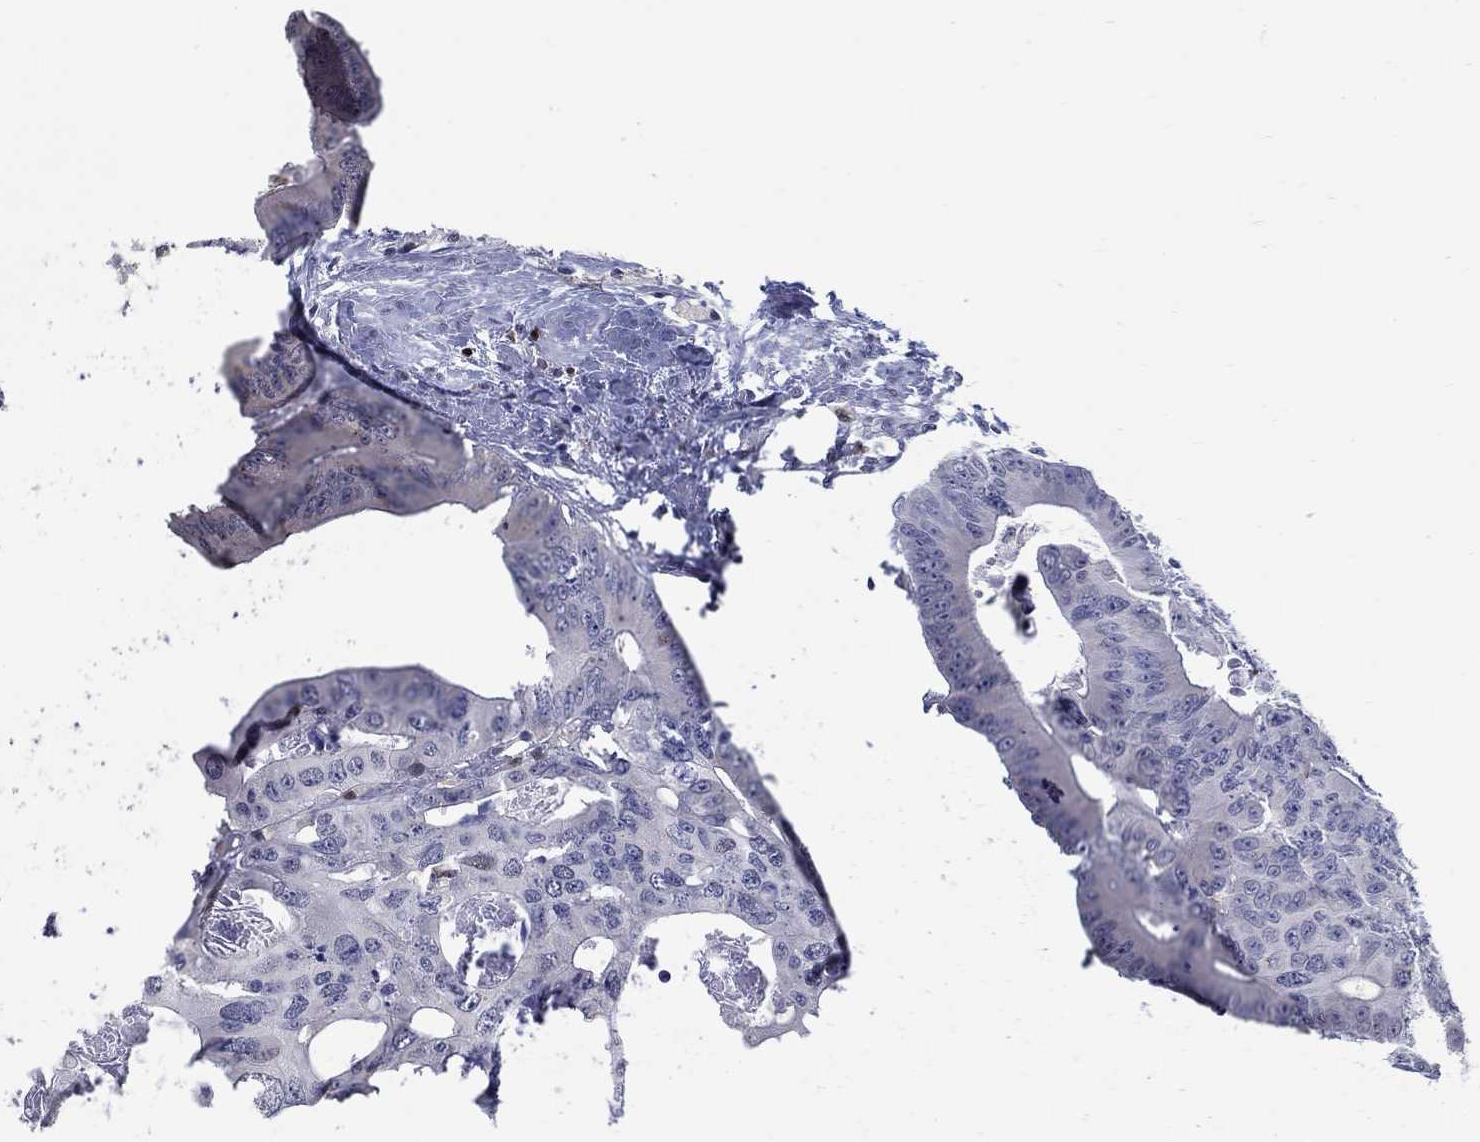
{"staining": {"intensity": "negative", "quantity": "none", "location": "none"}, "tissue": "colorectal cancer", "cell_type": "Tumor cells", "image_type": "cancer", "snomed": [{"axis": "morphology", "description": "Adenocarcinoma, NOS"}, {"axis": "topography", "description": "Rectum"}], "caption": "This is a histopathology image of immunohistochemistry (IHC) staining of colorectal adenocarcinoma, which shows no staining in tumor cells.", "gene": "GATA2", "patient": {"sex": "male", "age": 64}}